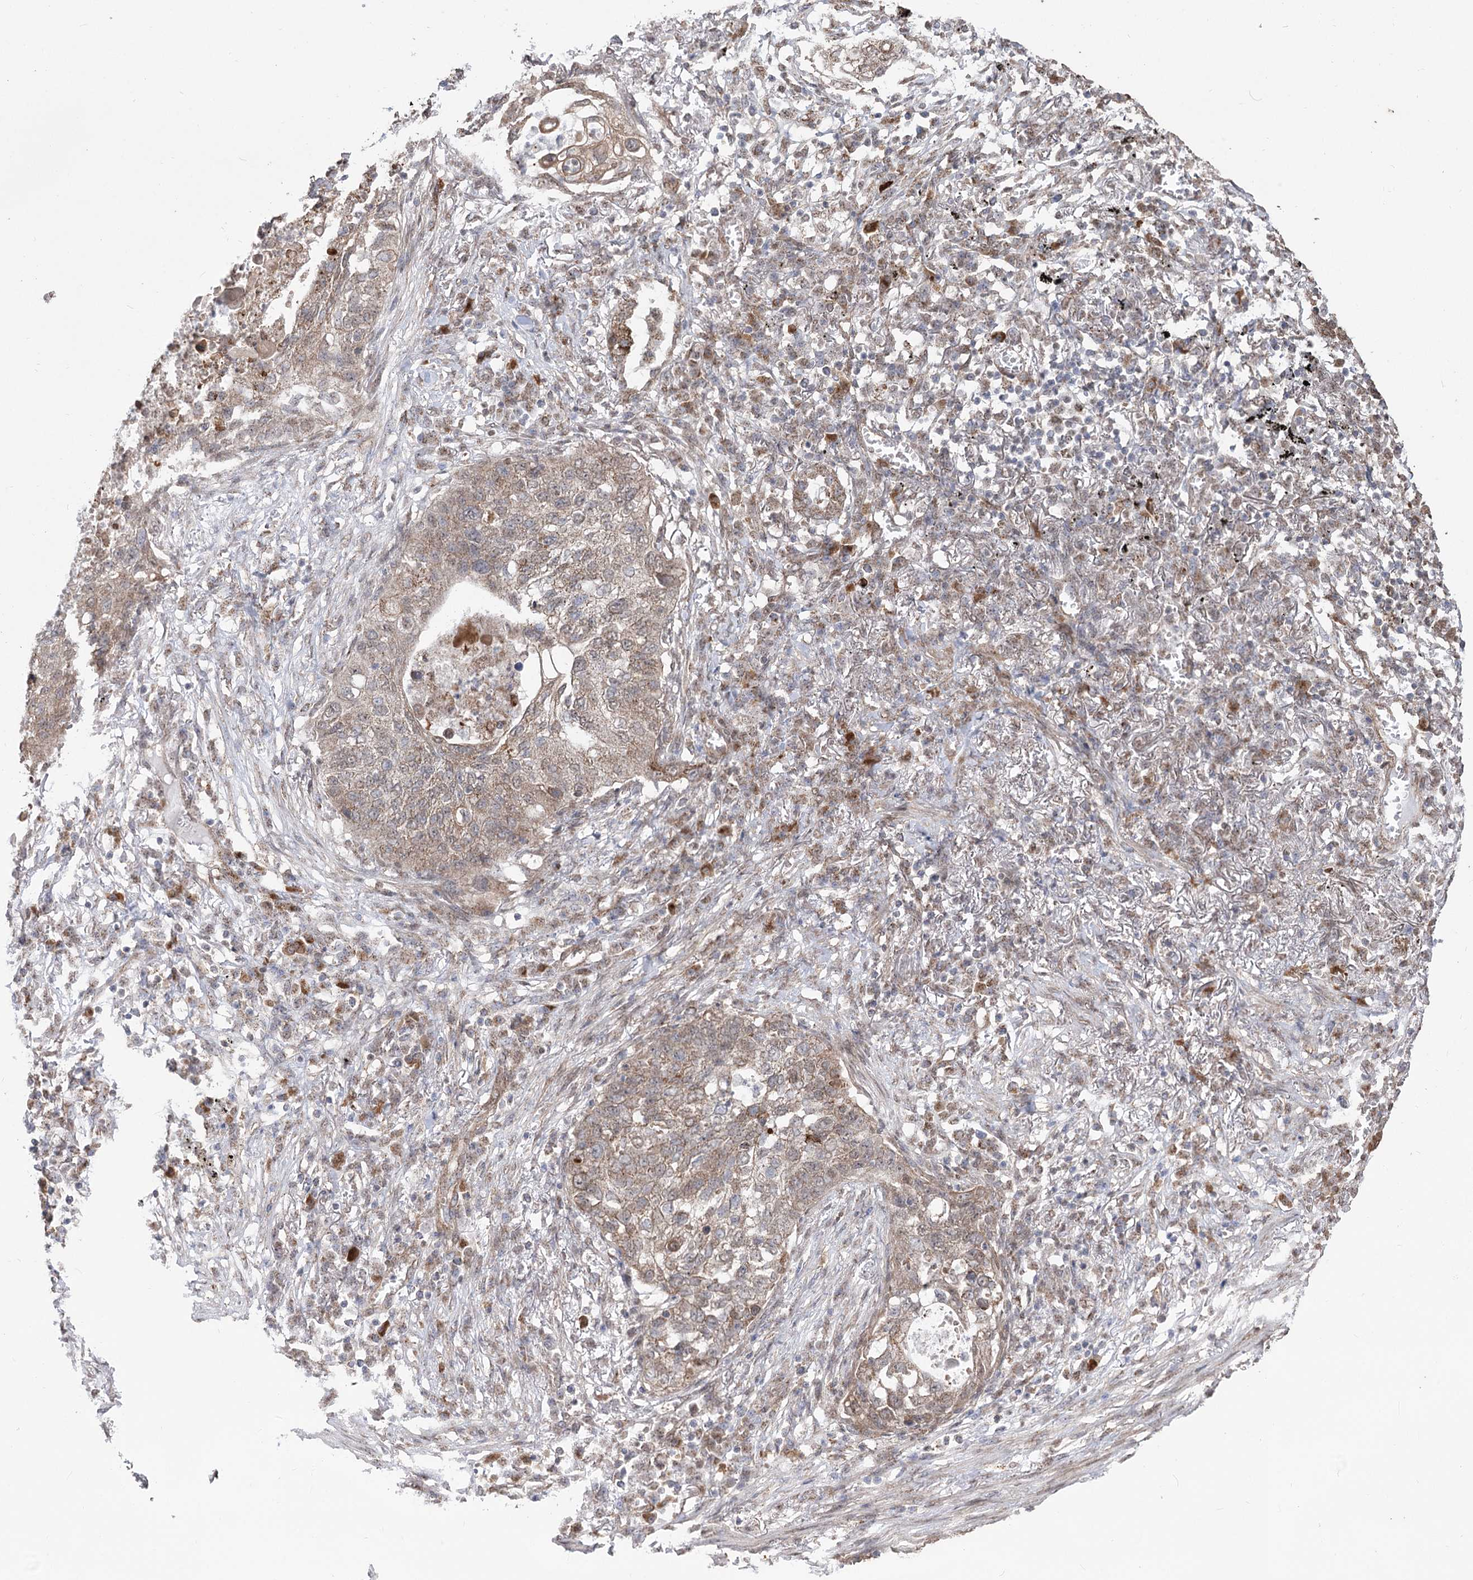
{"staining": {"intensity": "moderate", "quantity": ">75%", "location": "cytoplasmic/membranous"}, "tissue": "lung cancer", "cell_type": "Tumor cells", "image_type": "cancer", "snomed": [{"axis": "morphology", "description": "Squamous cell carcinoma, NOS"}, {"axis": "topography", "description": "Lung"}], "caption": "Immunohistochemistry (DAB) staining of human squamous cell carcinoma (lung) demonstrates moderate cytoplasmic/membranous protein staining in approximately >75% of tumor cells.", "gene": "ZSCAN23", "patient": {"sex": "female", "age": 63}}